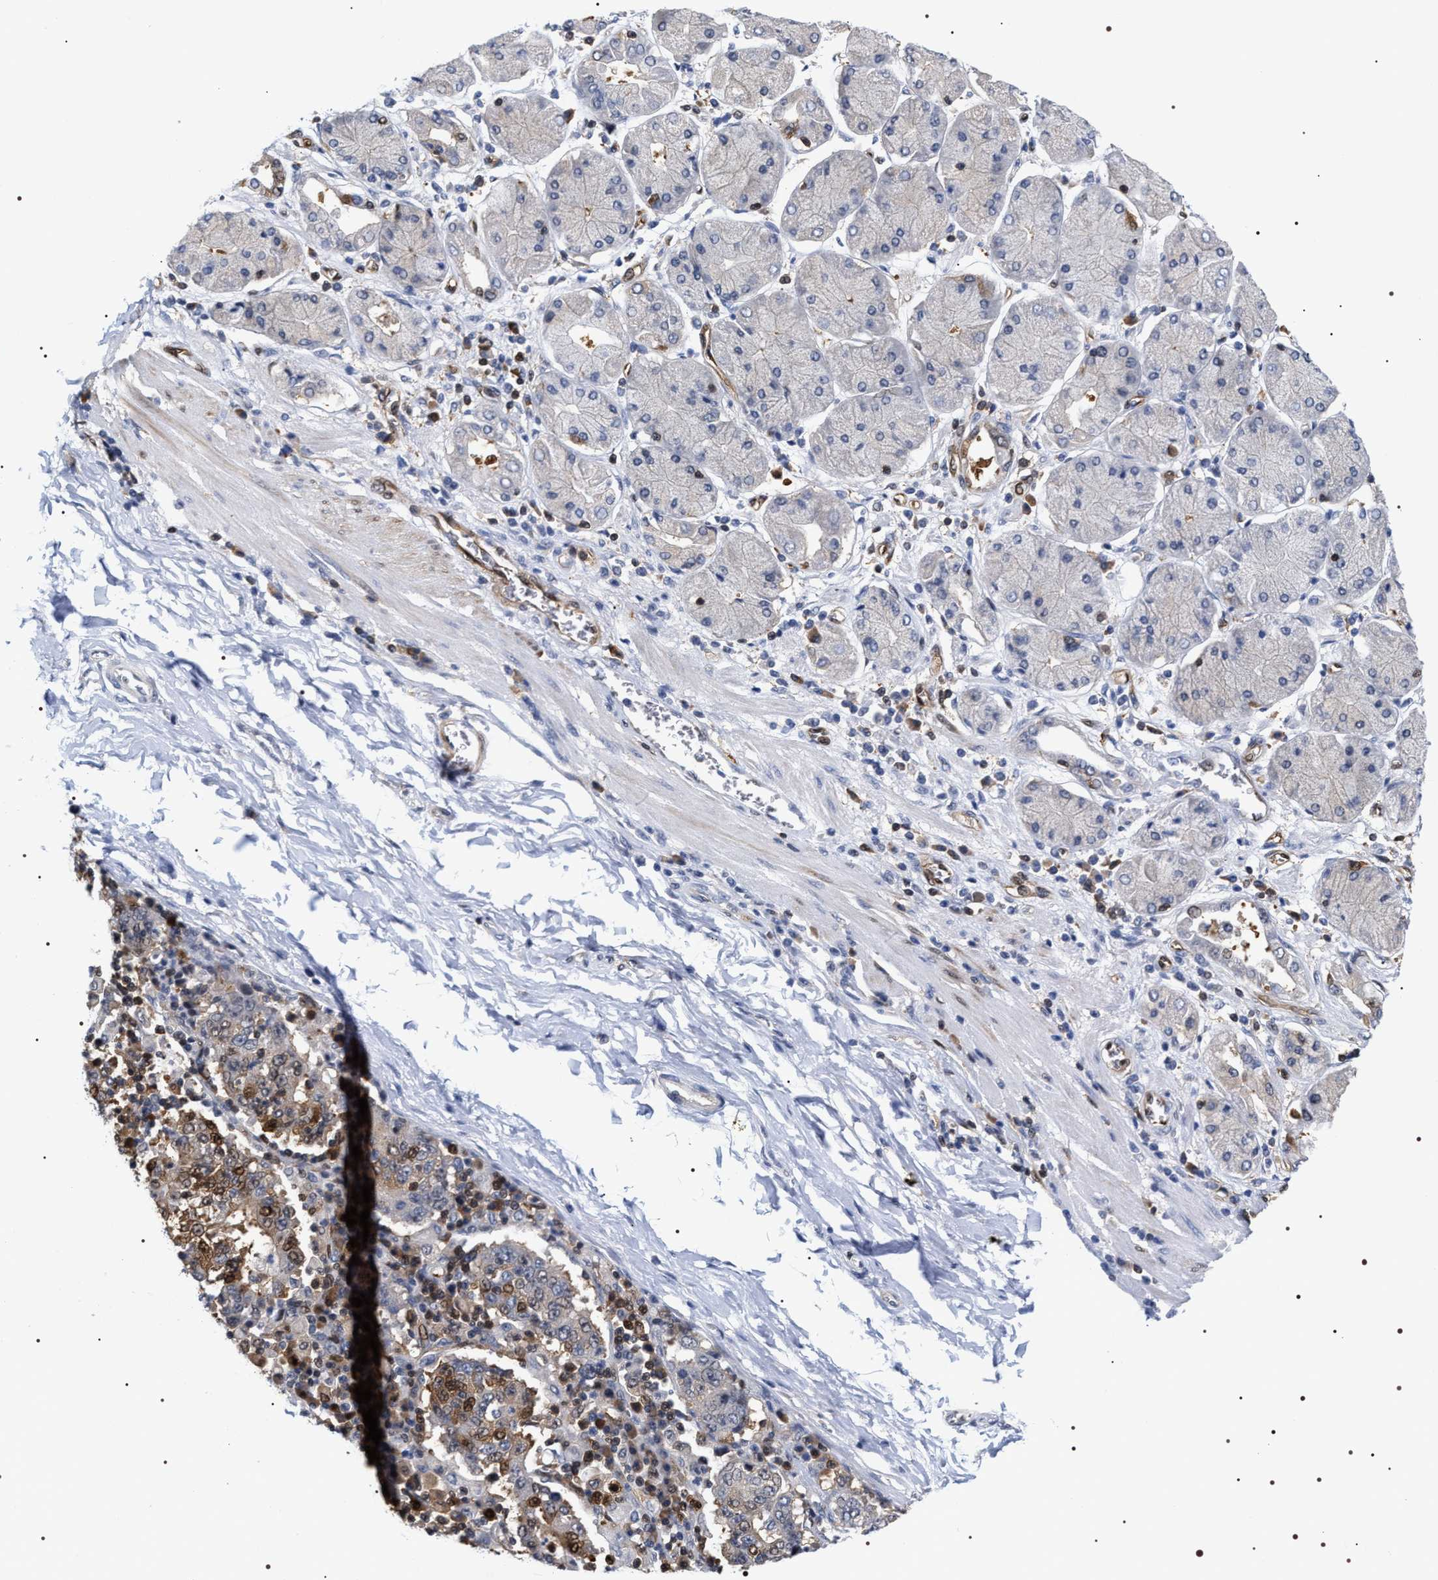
{"staining": {"intensity": "moderate", "quantity": "25%-75%", "location": "cytoplasmic/membranous,nuclear"}, "tissue": "stomach cancer", "cell_type": "Tumor cells", "image_type": "cancer", "snomed": [{"axis": "morphology", "description": "Normal tissue, NOS"}, {"axis": "morphology", "description": "Adenocarcinoma, NOS"}, {"axis": "topography", "description": "Stomach, upper"}, {"axis": "topography", "description": "Stomach"}], "caption": "Immunohistochemical staining of stomach cancer exhibits medium levels of moderate cytoplasmic/membranous and nuclear protein expression in about 25%-75% of tumor cells.", "gene": "BAG6", "patient": {"sex": "male", "age": 59}}